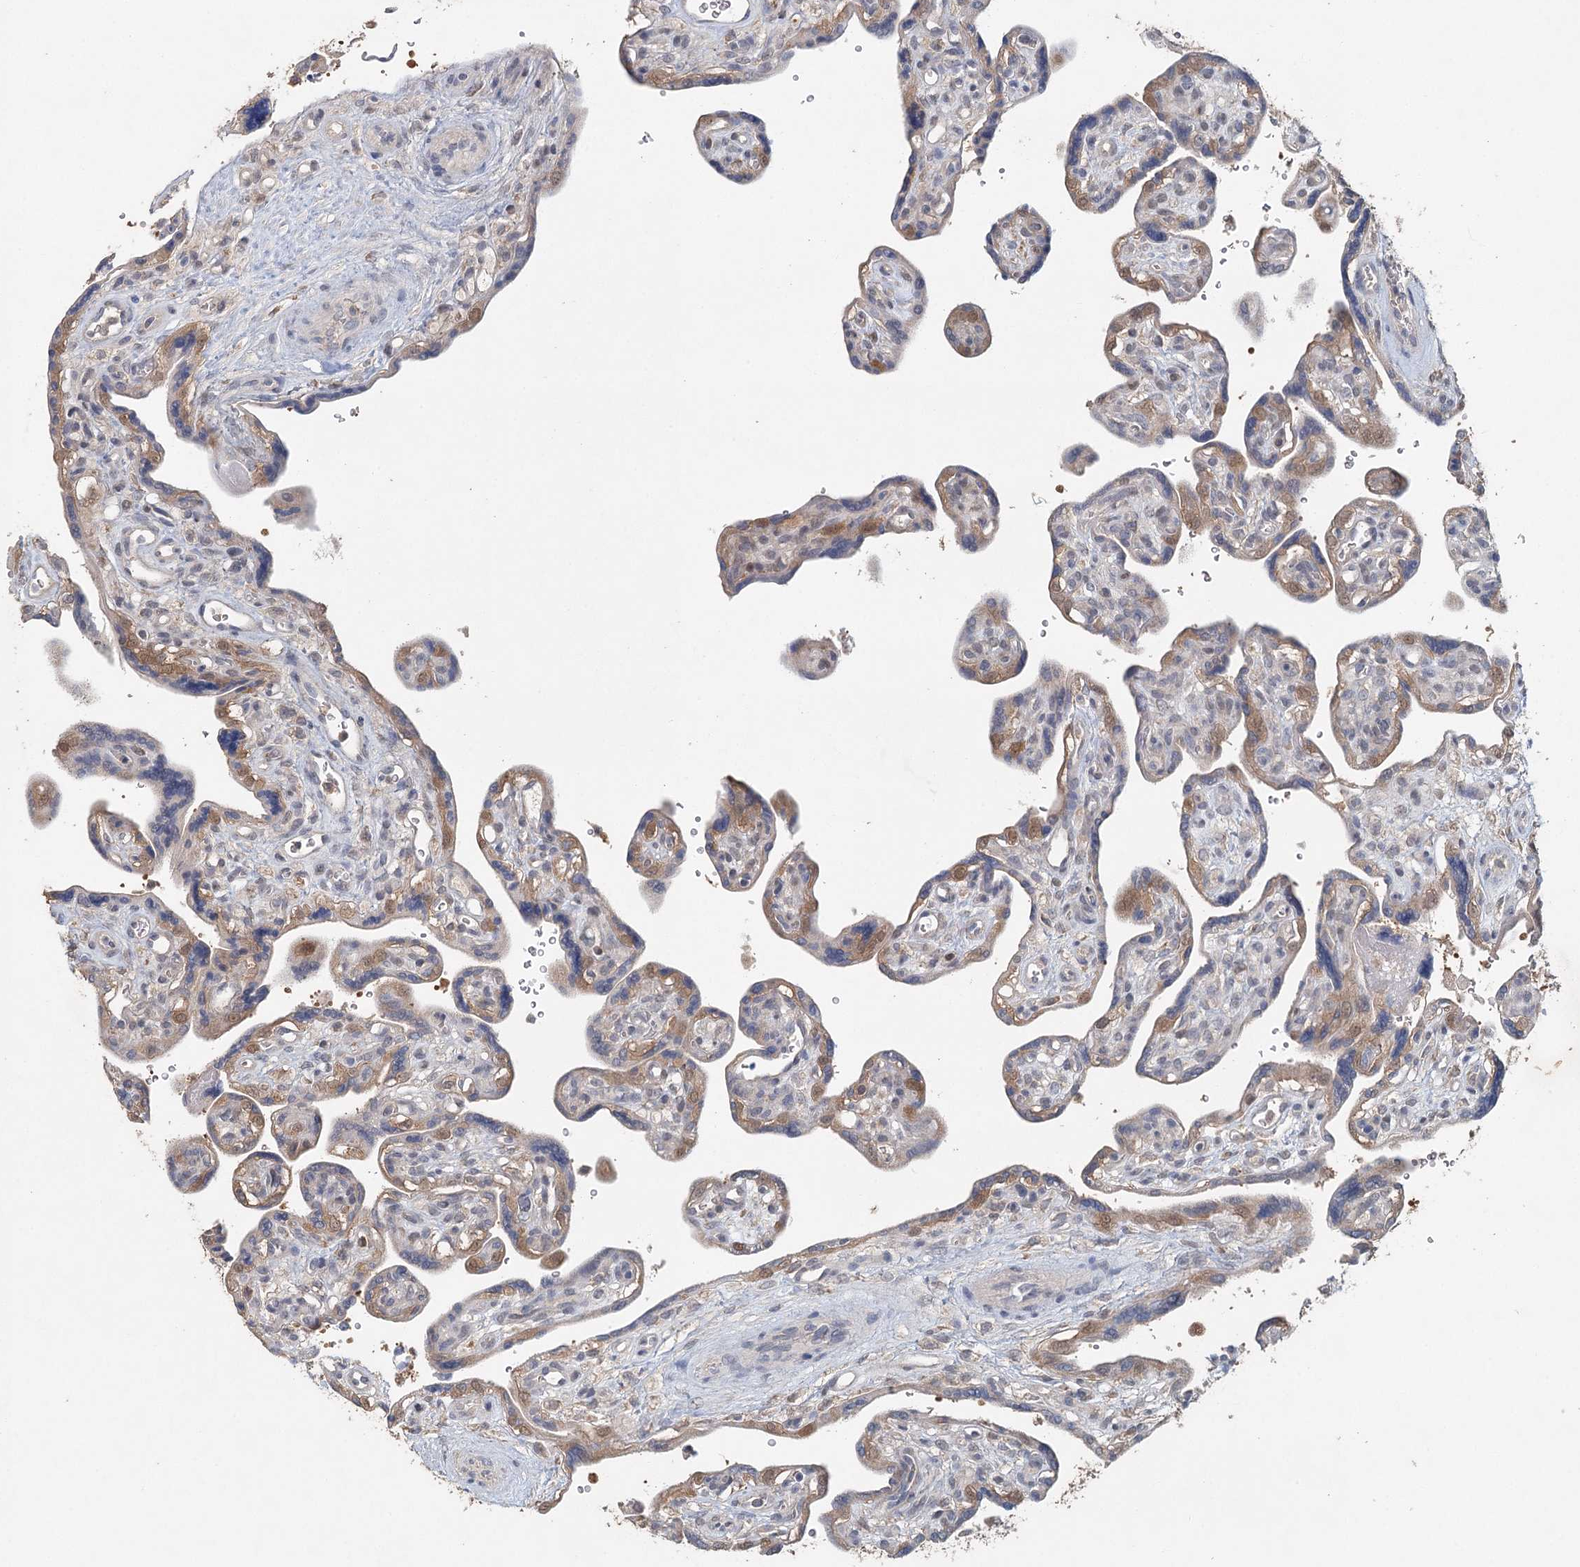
{"staining": {"intensity": "moderate", "quantity": "25%-75%", "location": "cytoplasmic/membranous,nuclear"}, "tissue": "placenta", "cell_type": "Trophoblastic cells", "image_type": "normal", "snomed": [{"axis": "morphology", "description": "Normal tissue, NOS"}, {"axis": "topography", "description": "Placenta"}], "caption": "Placenta stained for a protein demonstrates moderate cytoplasmic/membranous,nuclear positivity in trophoblastic cells.", "gene": "ADK", "patient": {"sex": "female", "age": 39}}